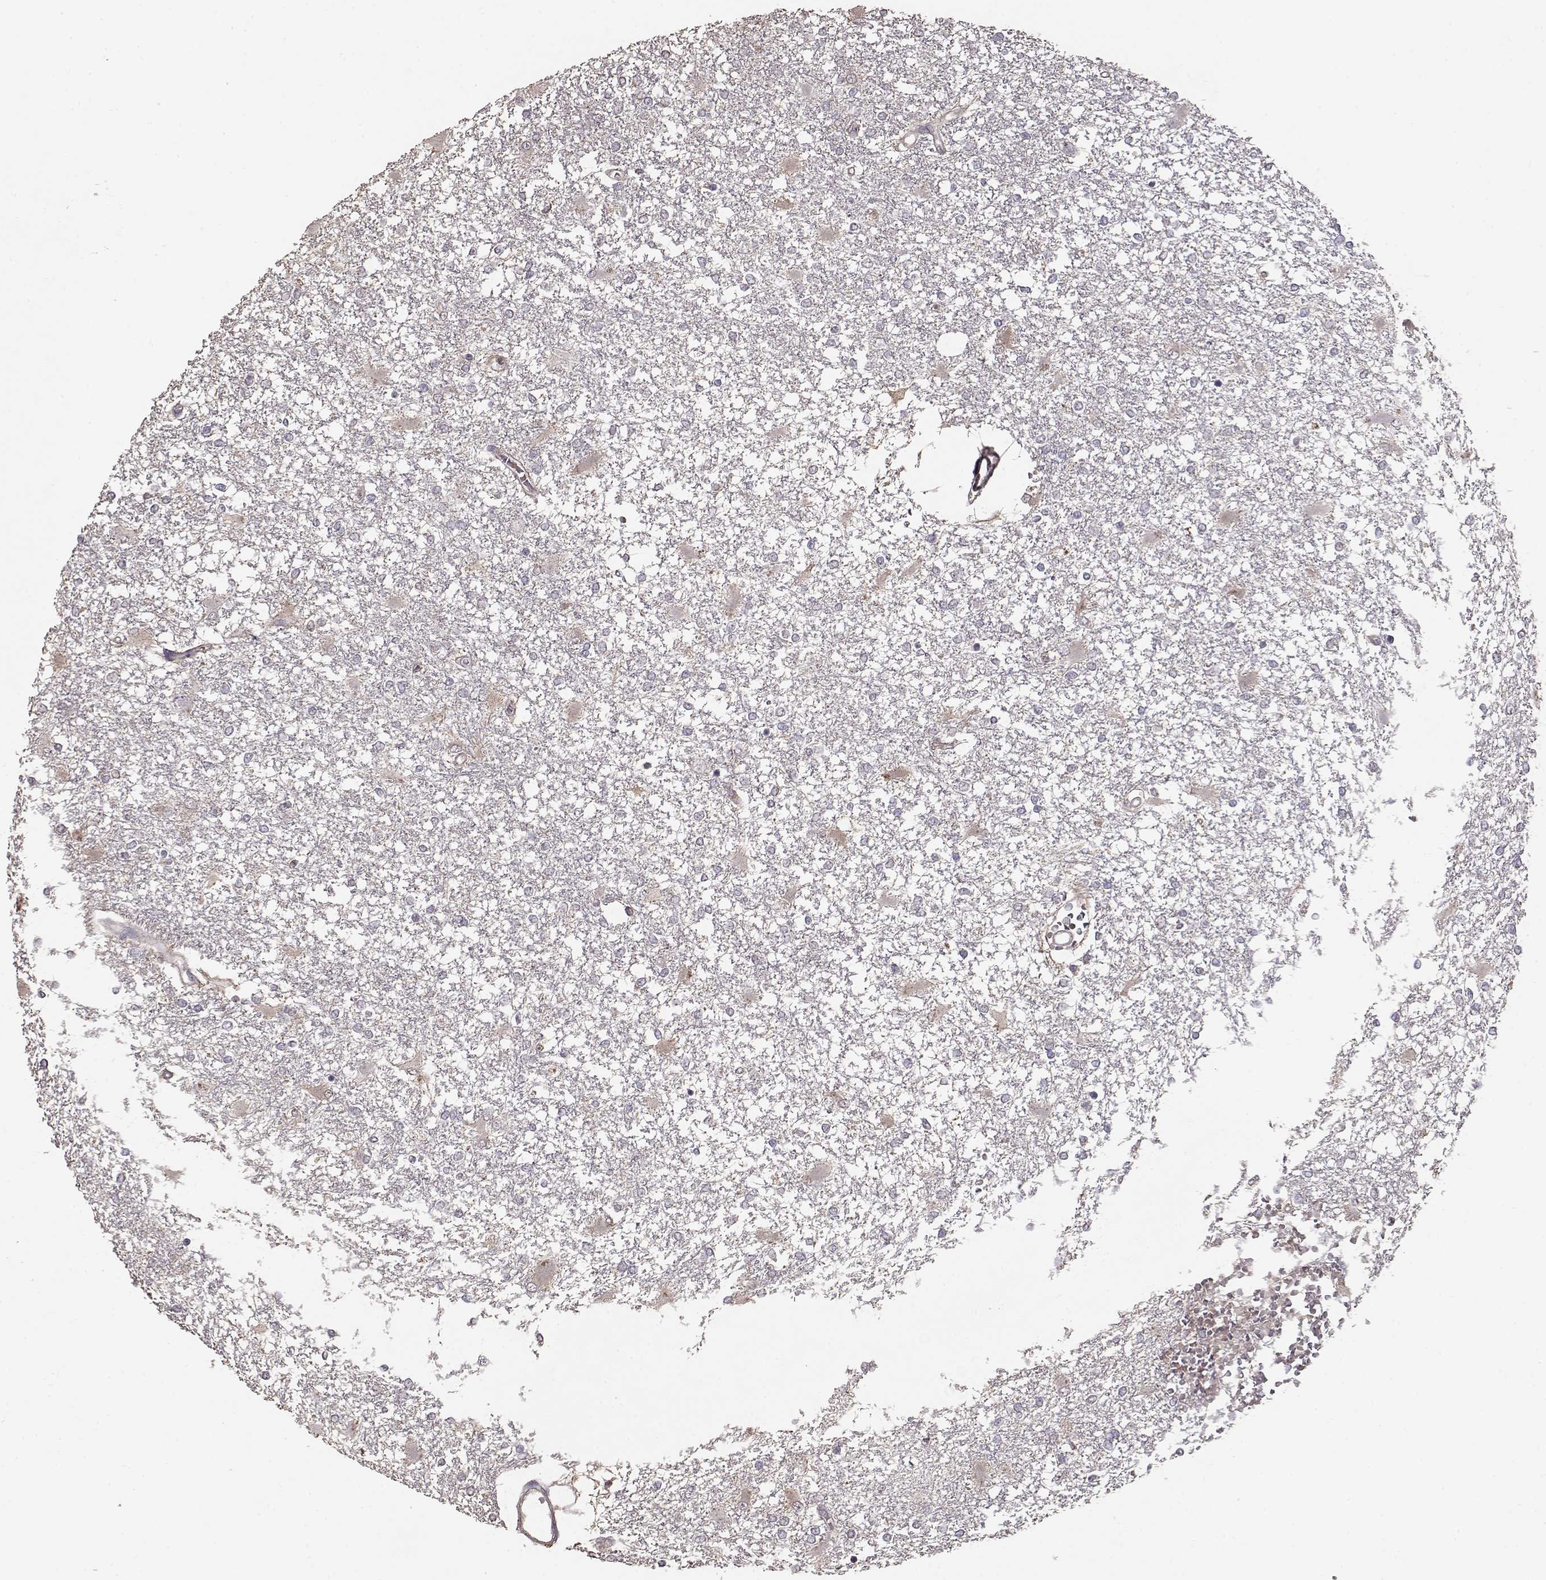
{"staining": {"intensity": "negative", "quantity": "none", "location": "none"}, "tissue": "glioma", "cell_type": "Tumor cells", "image_type": "cancer", "snomed": [{"axis": "morphology", "description": "Glioma, malignant, High grade"}, {"axis": "topography", "description": "Cerebral cortex"}], "caption": "Immunohistochemical staining of human glioma exhibits no significant staining in tumor cells. (Brightfield microscopy of DAB immunohistochemistry at high magnification).", "gene": "PMCH", "patient": {"sex": "male", "age": 79}}